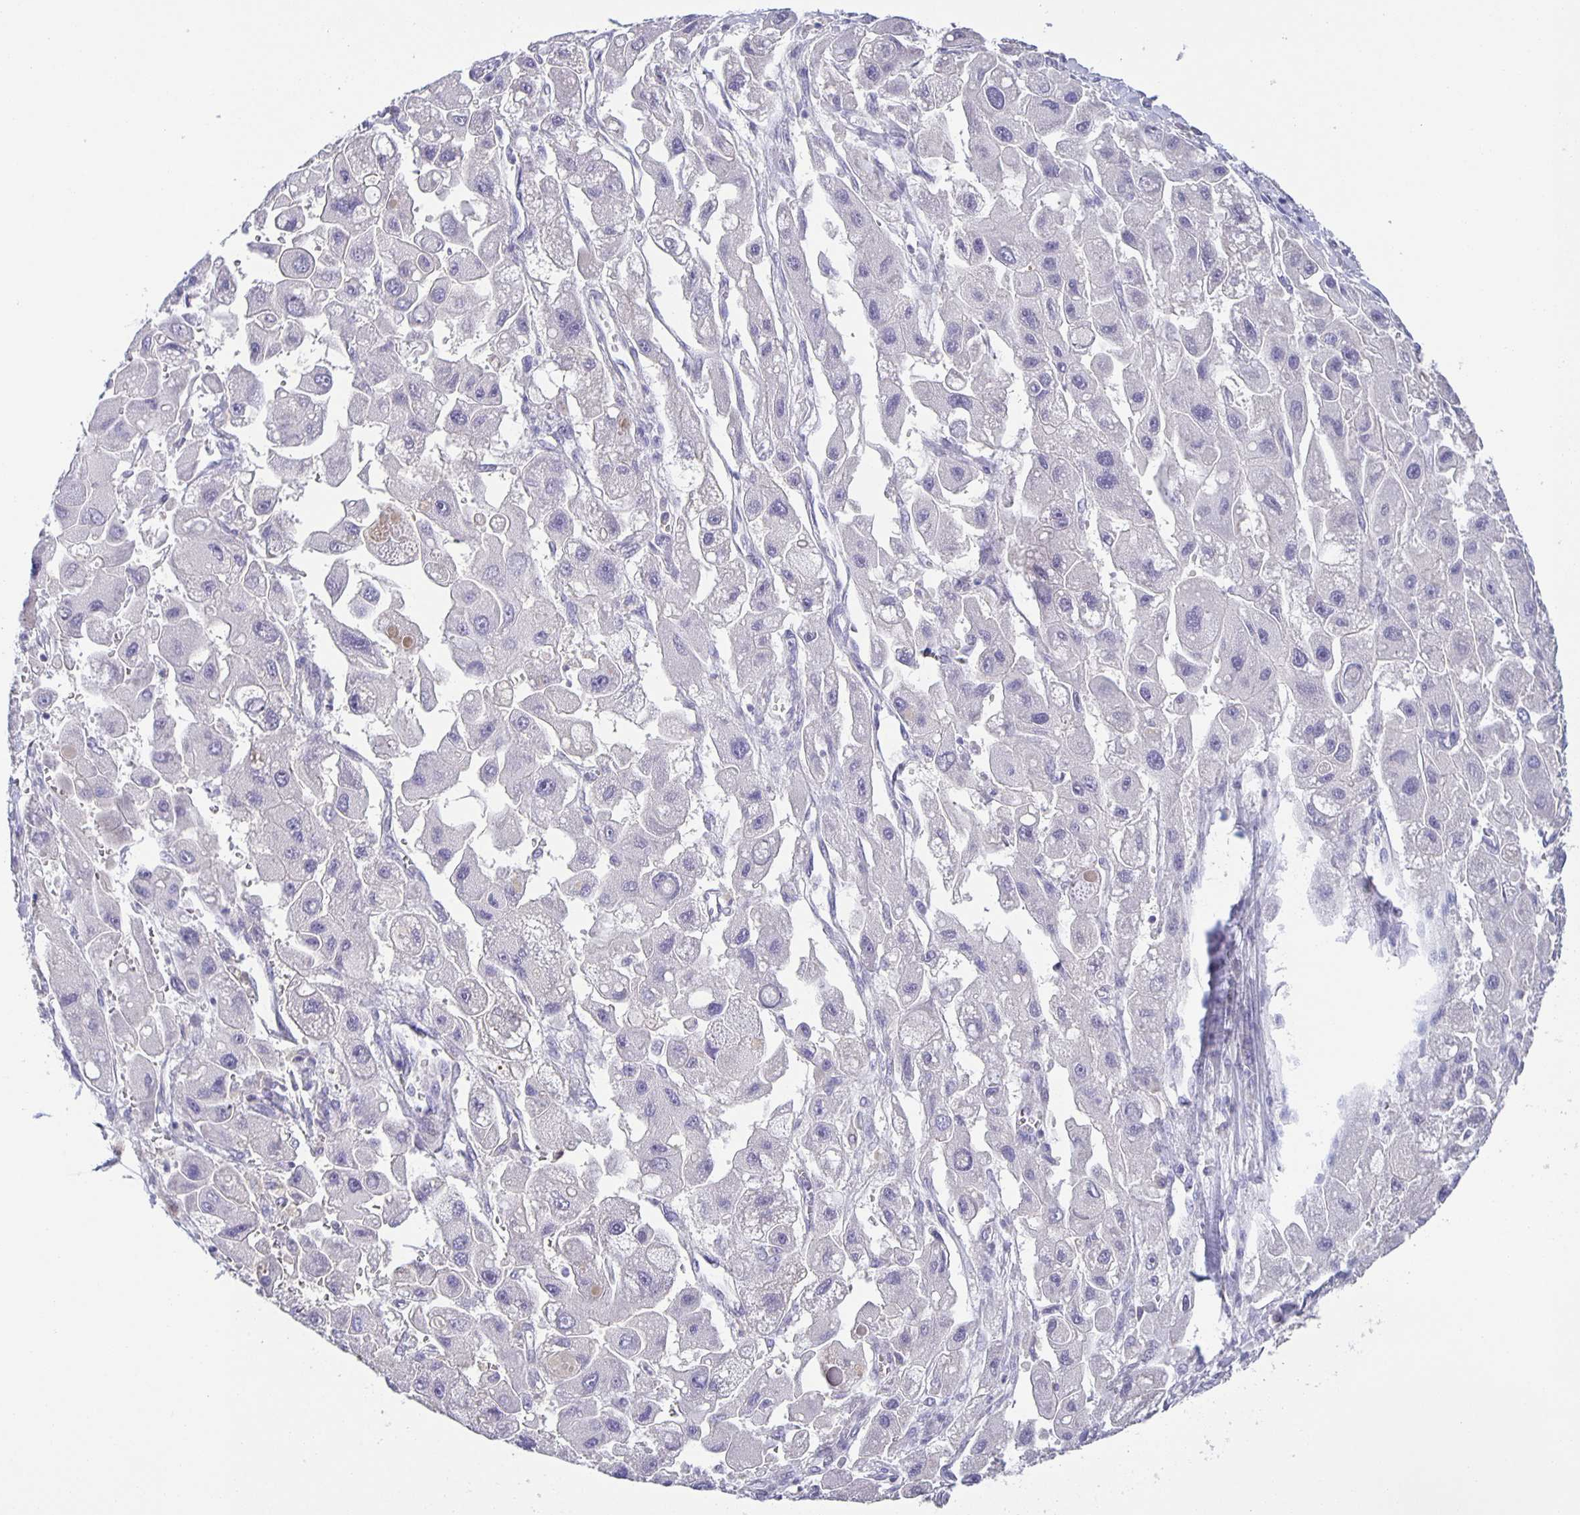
{"staining": {"intensity": "negative", "quantity": "none", "location": "none"}, "tissue": "liver cancer", "cell_type": "Tumor cells", "image_type": "cancer", "snomed": [{"axis": "morphology", "description": "Carcinoma, Hepatocellular, NOS"}, {"axis": "topography", "description": "Liver"}], "caption": "Immunohistochemistry histopathology image of neoplastic tissue: human liver cancer stained with DAB (3,3'-diaminobenzidine) demonstrates no significant protein positivity in tumor cells.", "gene": "PTPN3", "patient": {"sex": "male", "age": 24}}